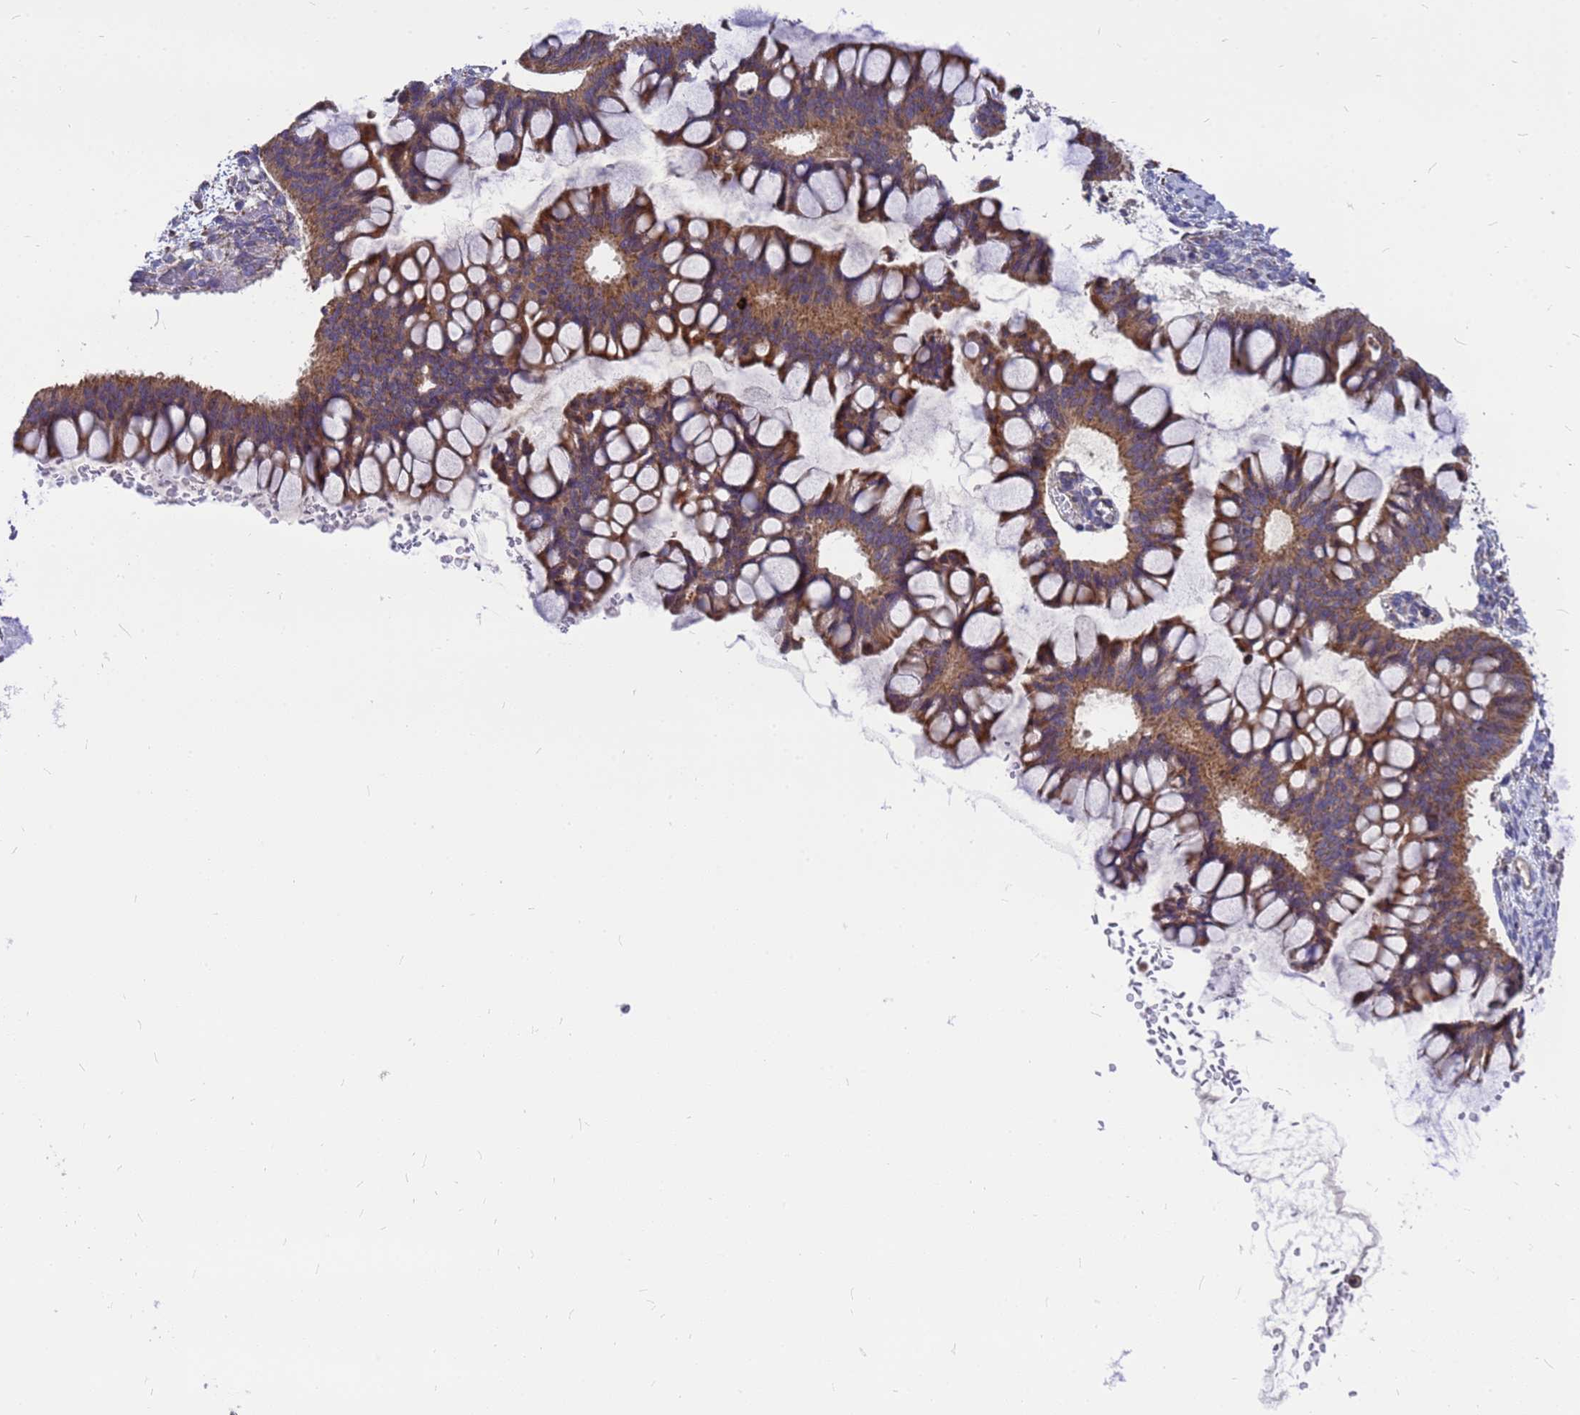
{"staining": {"intensity": "moderate", "quantity": ">75%", "location": "cytoplasmic/membranous"}, "tissue": "ovarian cancer", "cell_type": "Tumor cells", "image_type": "cancer", "snomed": [{"axis": "morphology", "description": "Cystadenocarcinoma, mucinous, NOS"}, {"axis": "topography", "description": "Ovary"}], "caption": "Human ovarian cancer (mucinous cystadenocarcinoma) stained with a brown dye shows moderate cytoplasmic/membranous positive positivity in about >75% of tumor cells.", "gene": "CMC4", "patient": {"sex": "female", "age": 73}}